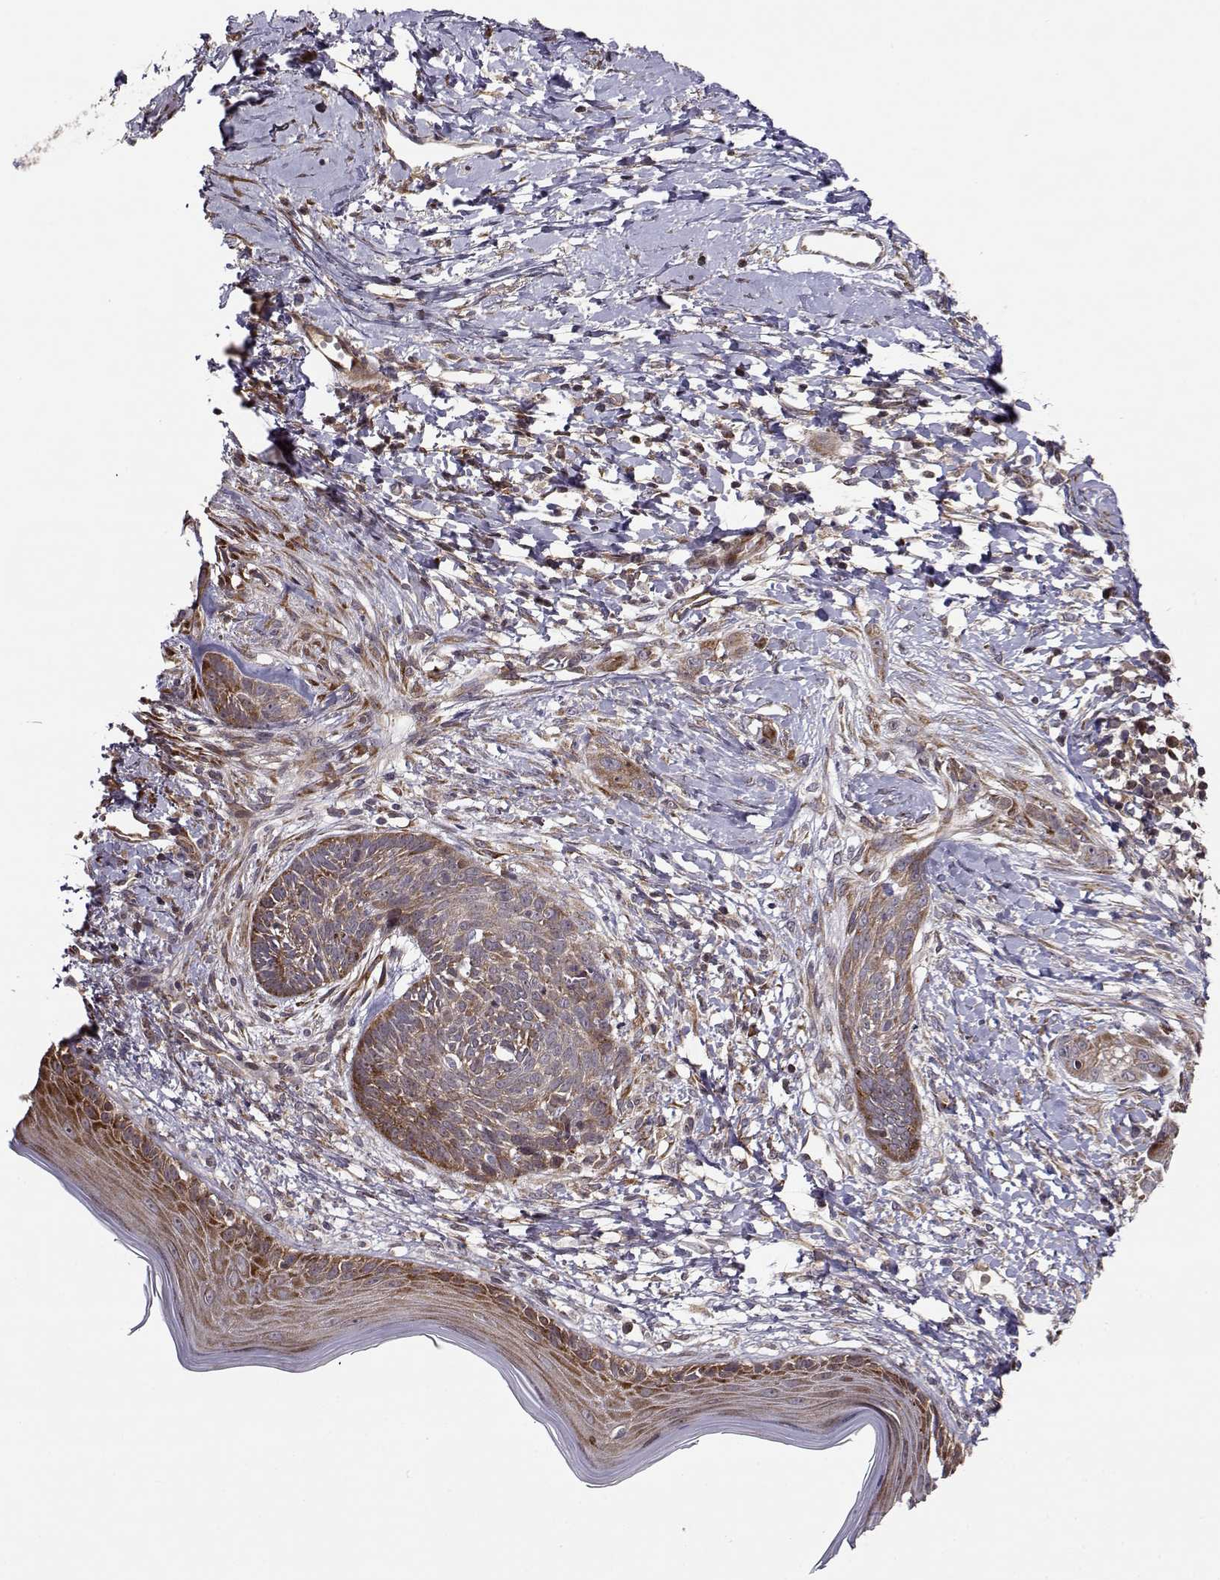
{"staining": {"intensity": "moderate", "quantity": ">75%", "location": "cytoplasmic/membranous"}, "tissue": "skin cancer", "cell_type": "Tumor cells", "image_type": "cancer", "snomed": [{"axis": "morphology", "description": "Normal tissue, NOS"}, {"axis": "morphology", "description": "Basal cell carcinoma"}, {"axis": "topography", "description": "Skin"}], "caption": "DAB immunohistochemical staining of human skin basal cell carcinoma exhibits moderate cytoplasmic/membranous protein positivity in approximately >75% of tumor cells.", "gene": "RPL31", "patient": {"sex": "male", "age": 84}}